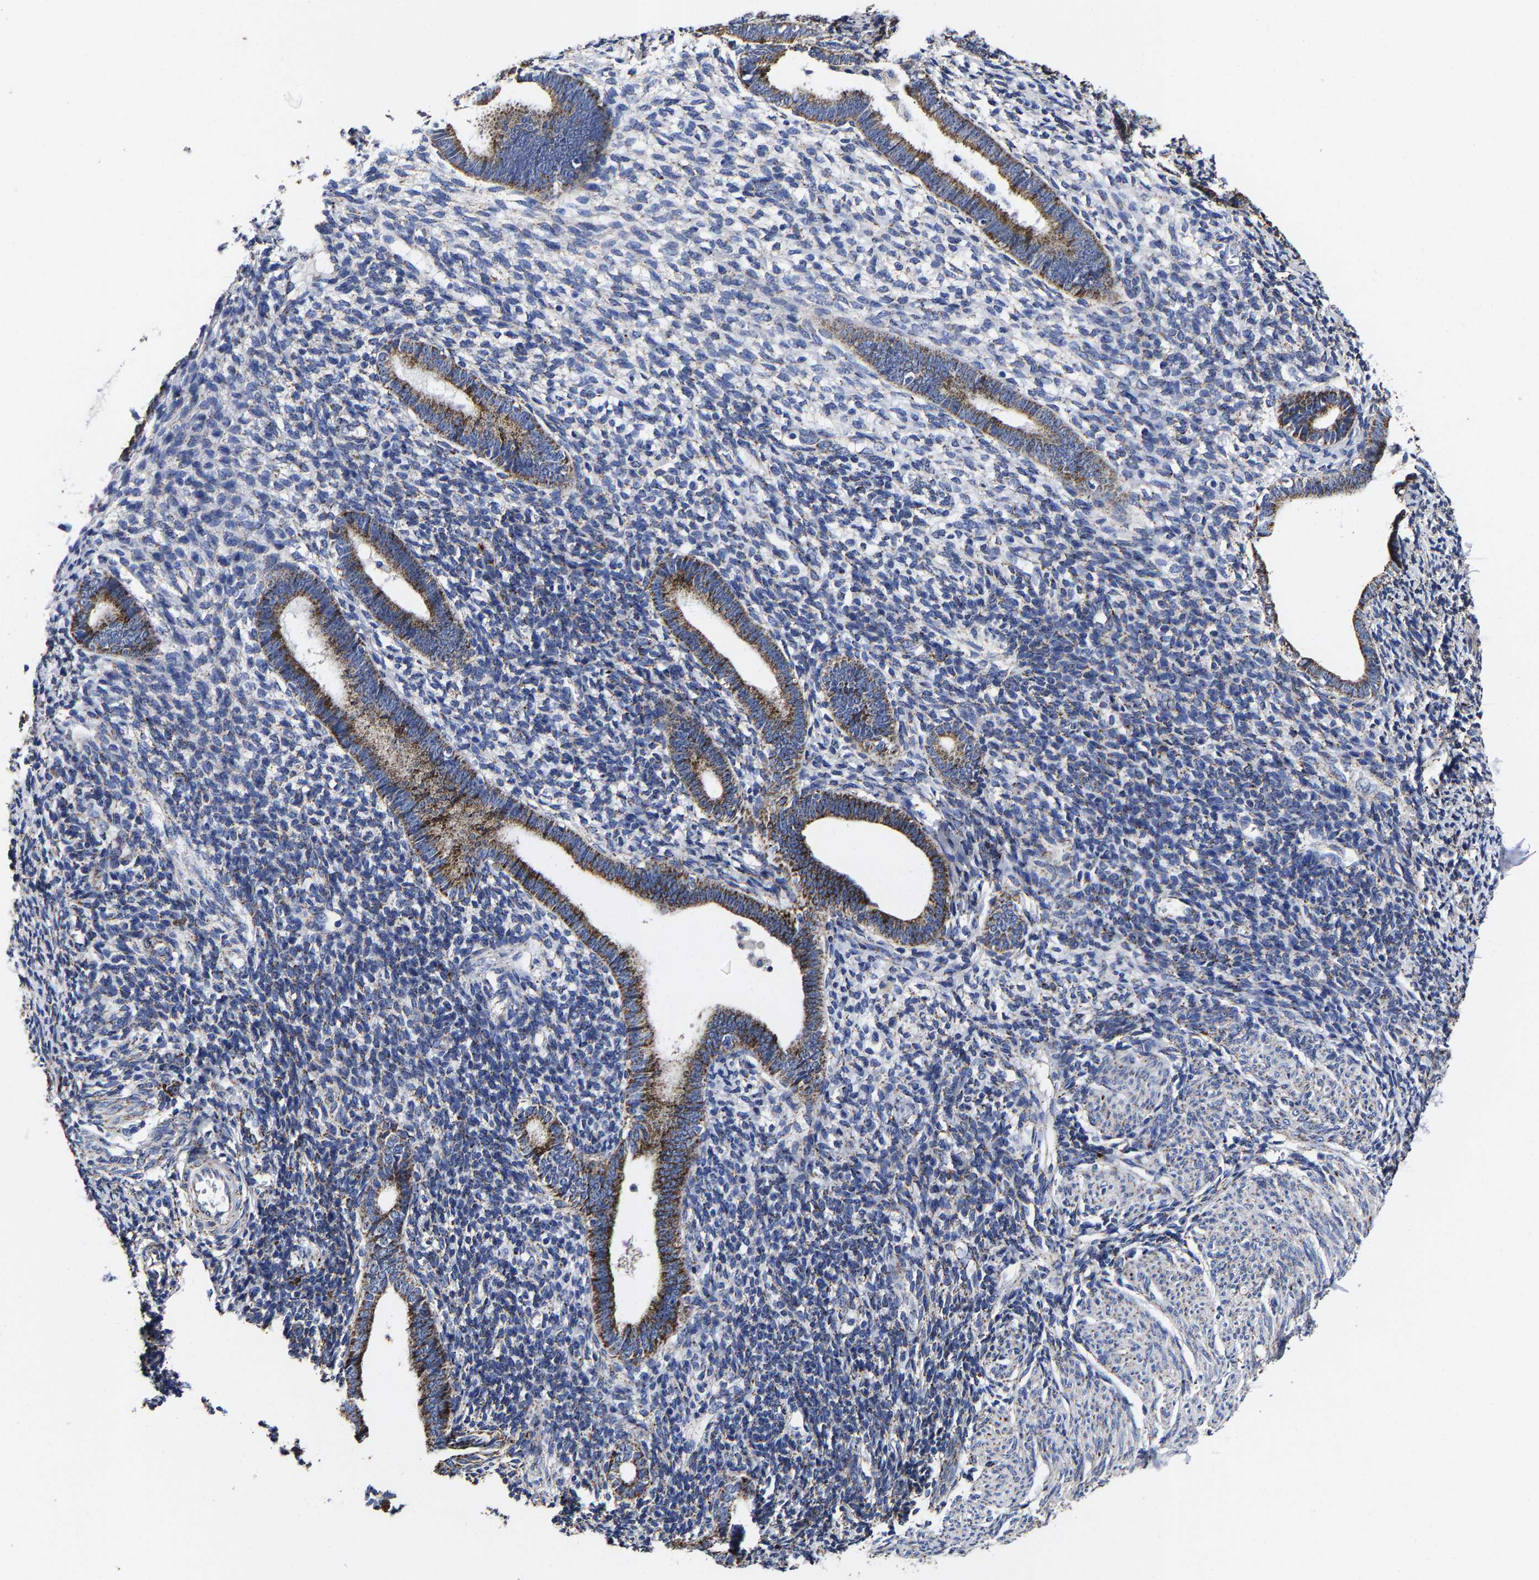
{"staining": {"intensity": "weak", "quantity": "25%-75%", "location": "cytoplasmic/membranous"}, "tissue": "endometrium", "cell_type": "Cells in endometrial stroma", "image_type": "normal", "snomed": [{"axis": "morphology", "description": "Normal tissue, NOS"}, {"axis": "morphology", "description": "Adenocarcinoma, NOS"}, {"axis": "topography", "description": "Endometrium"}], "caption": "DAB immunohistochemical staining of normal endometrium displays weak cytoplasmic/membranous protein positivity in about 25%-75% of cells in endometrial stroma.", "gene": "AASS", "patient": {"sex": "female", "age": 57}}